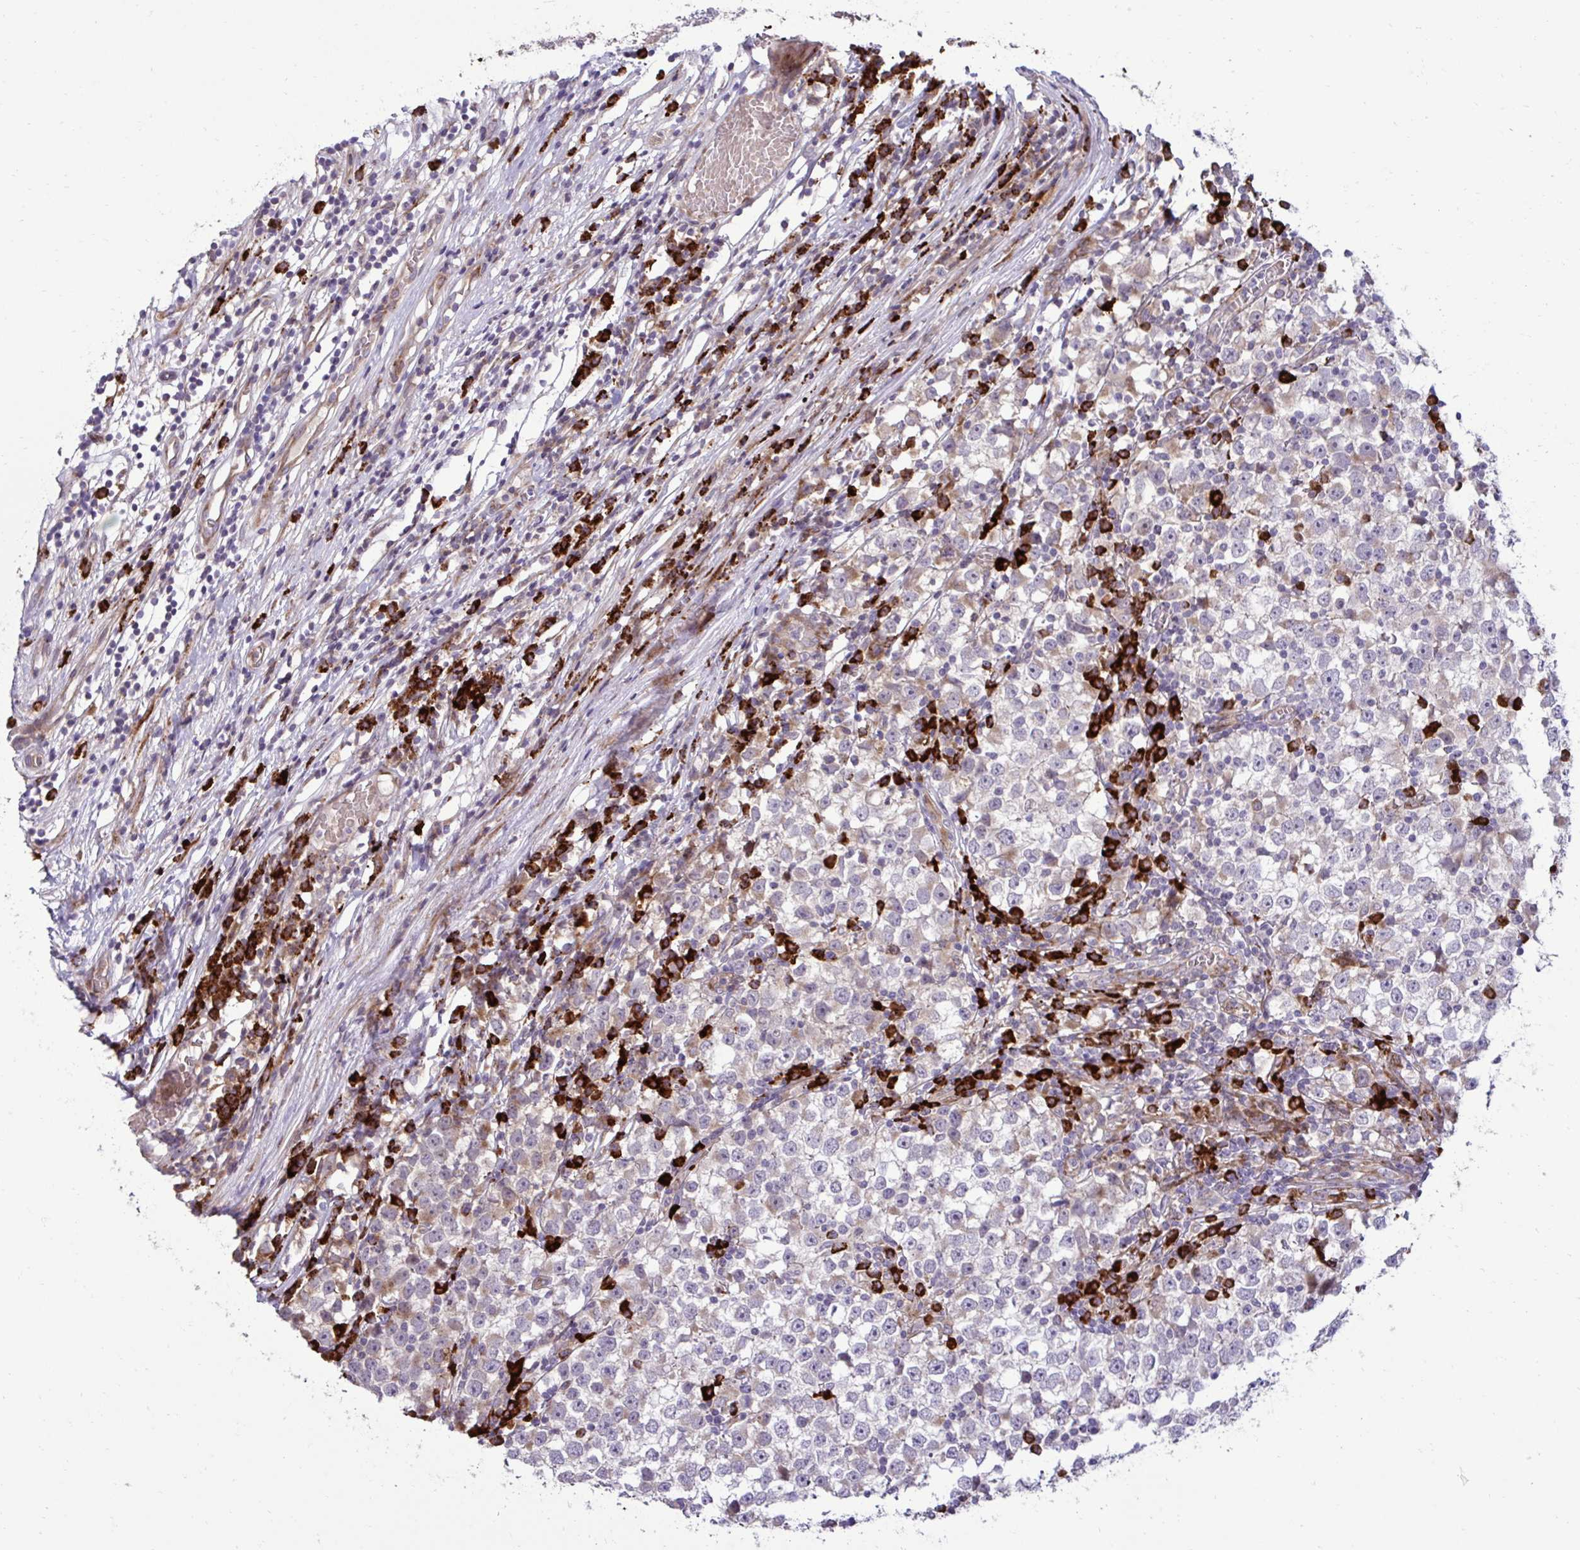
{"staining": {"intensity": "negative", "quantity": "none", "location": "none"}, "tissue": "testis cancer", "cell_type": "Tumor cells", "image_type": "cancer", "snomed": [{"axis": "morphology", "description": "Seminoma, NOS"}, {"axis": "topography", "description": "Testis"}], "caption": "Immunohistochemistry (IHC) micrograph of neoplastic tissue: testis cancer stained with DAB demonstrates no significant protein staining in tumor cells. The staining is performed using DAB (3,3'-diaminobenzidine) brown chromogen with nuclei counter-stained in using hematoxylin.", "gene": "LIMS1", "patient": {"sex": "male", "age": 65}}